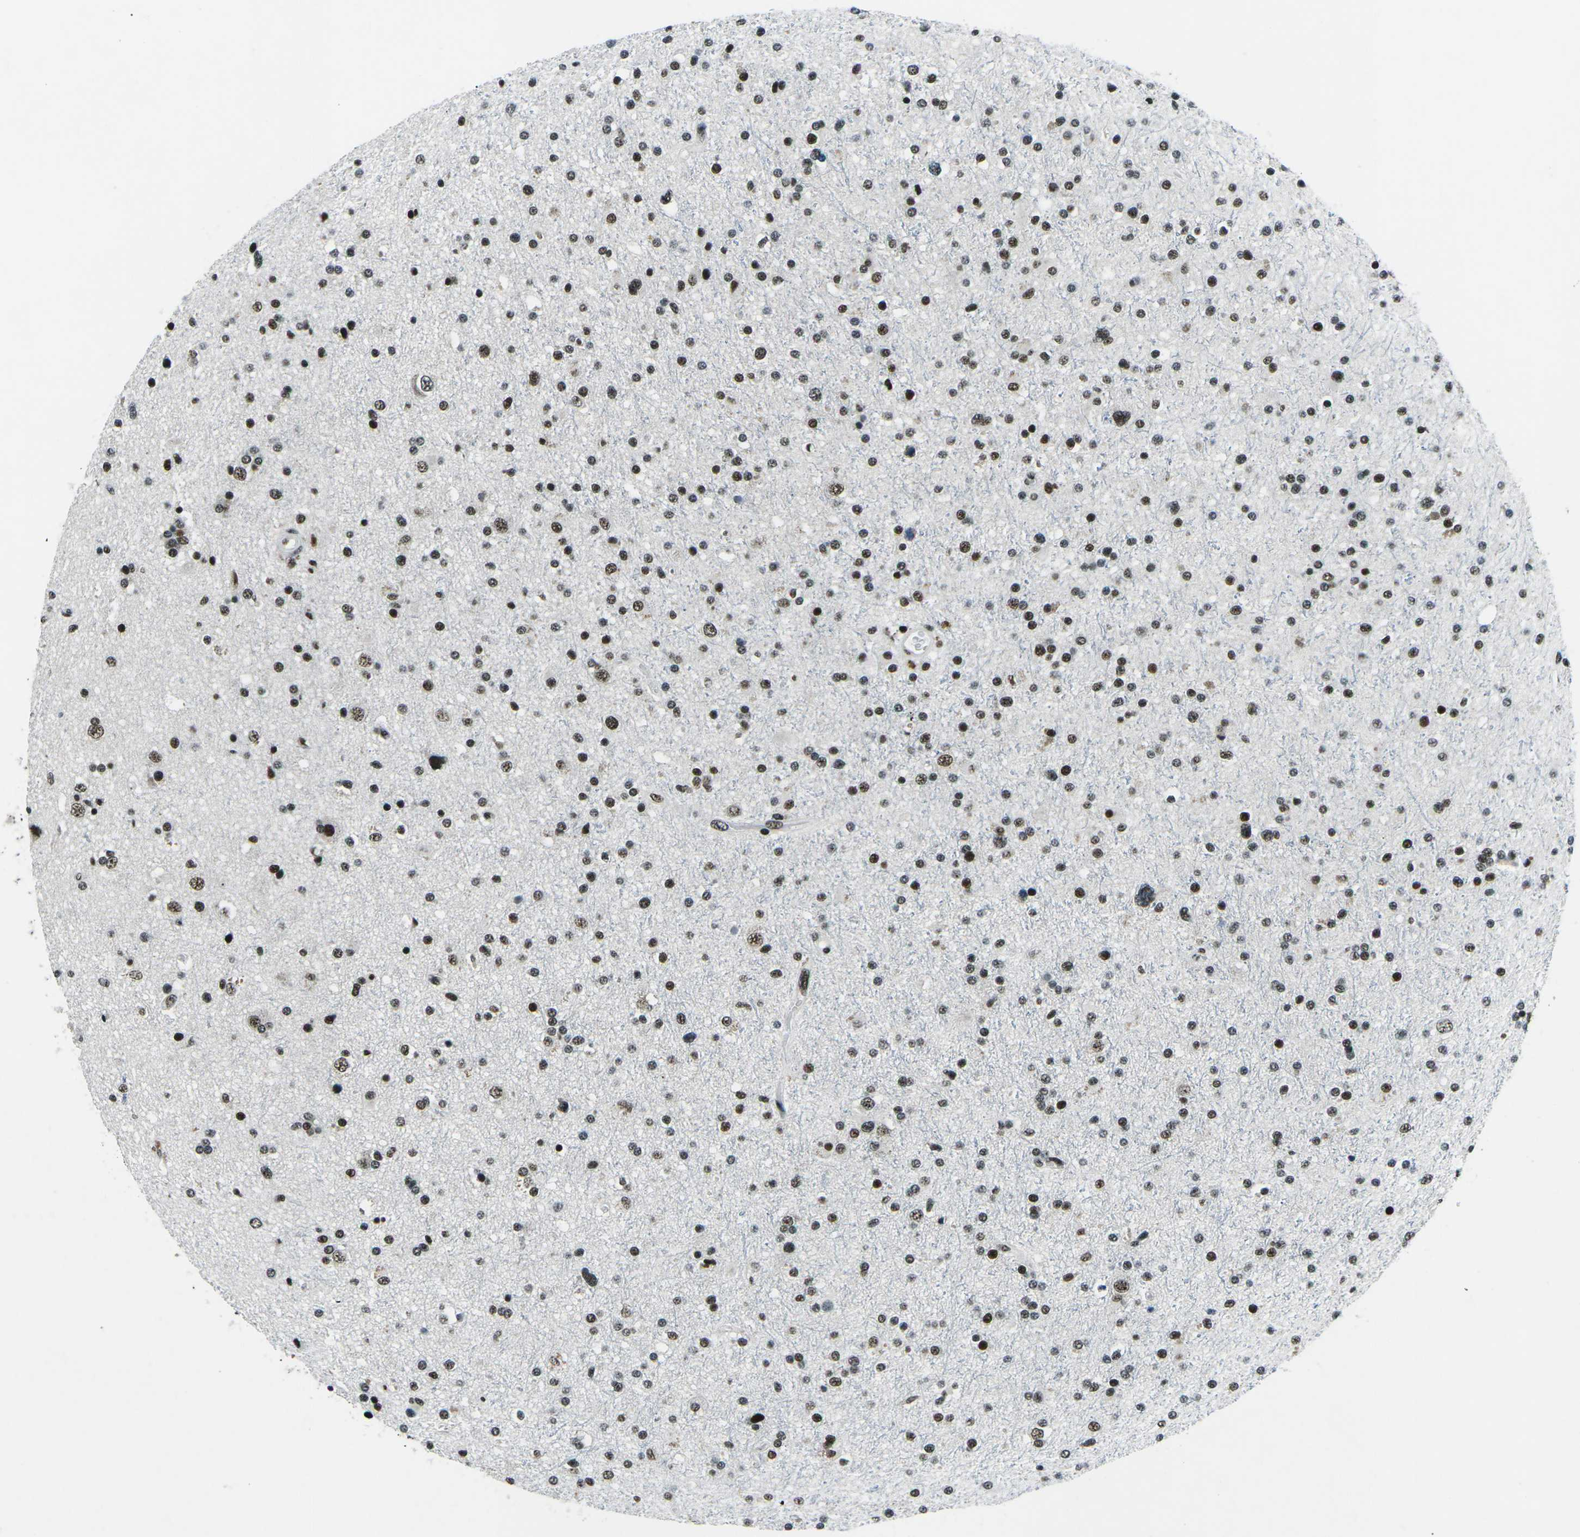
{"staining": {"intensity": "strong", "quantity": ">75%", "location": "nuclear"}, "tissue": "glioma", "cell_type": "Tumor cells", "image_type": "cancer", "snomed": [{"axis": "morphology", "description": "Glioma, malignant, High grade"}, {"axis": "topography", "description": "Brain"}], "caption": "Brown immunohistochemical staining in glioma displays strong nuclear positivity in about >75% of tumor cells.", "gene": "RBL2", "patient": {"sex": "male", "age": 33}}